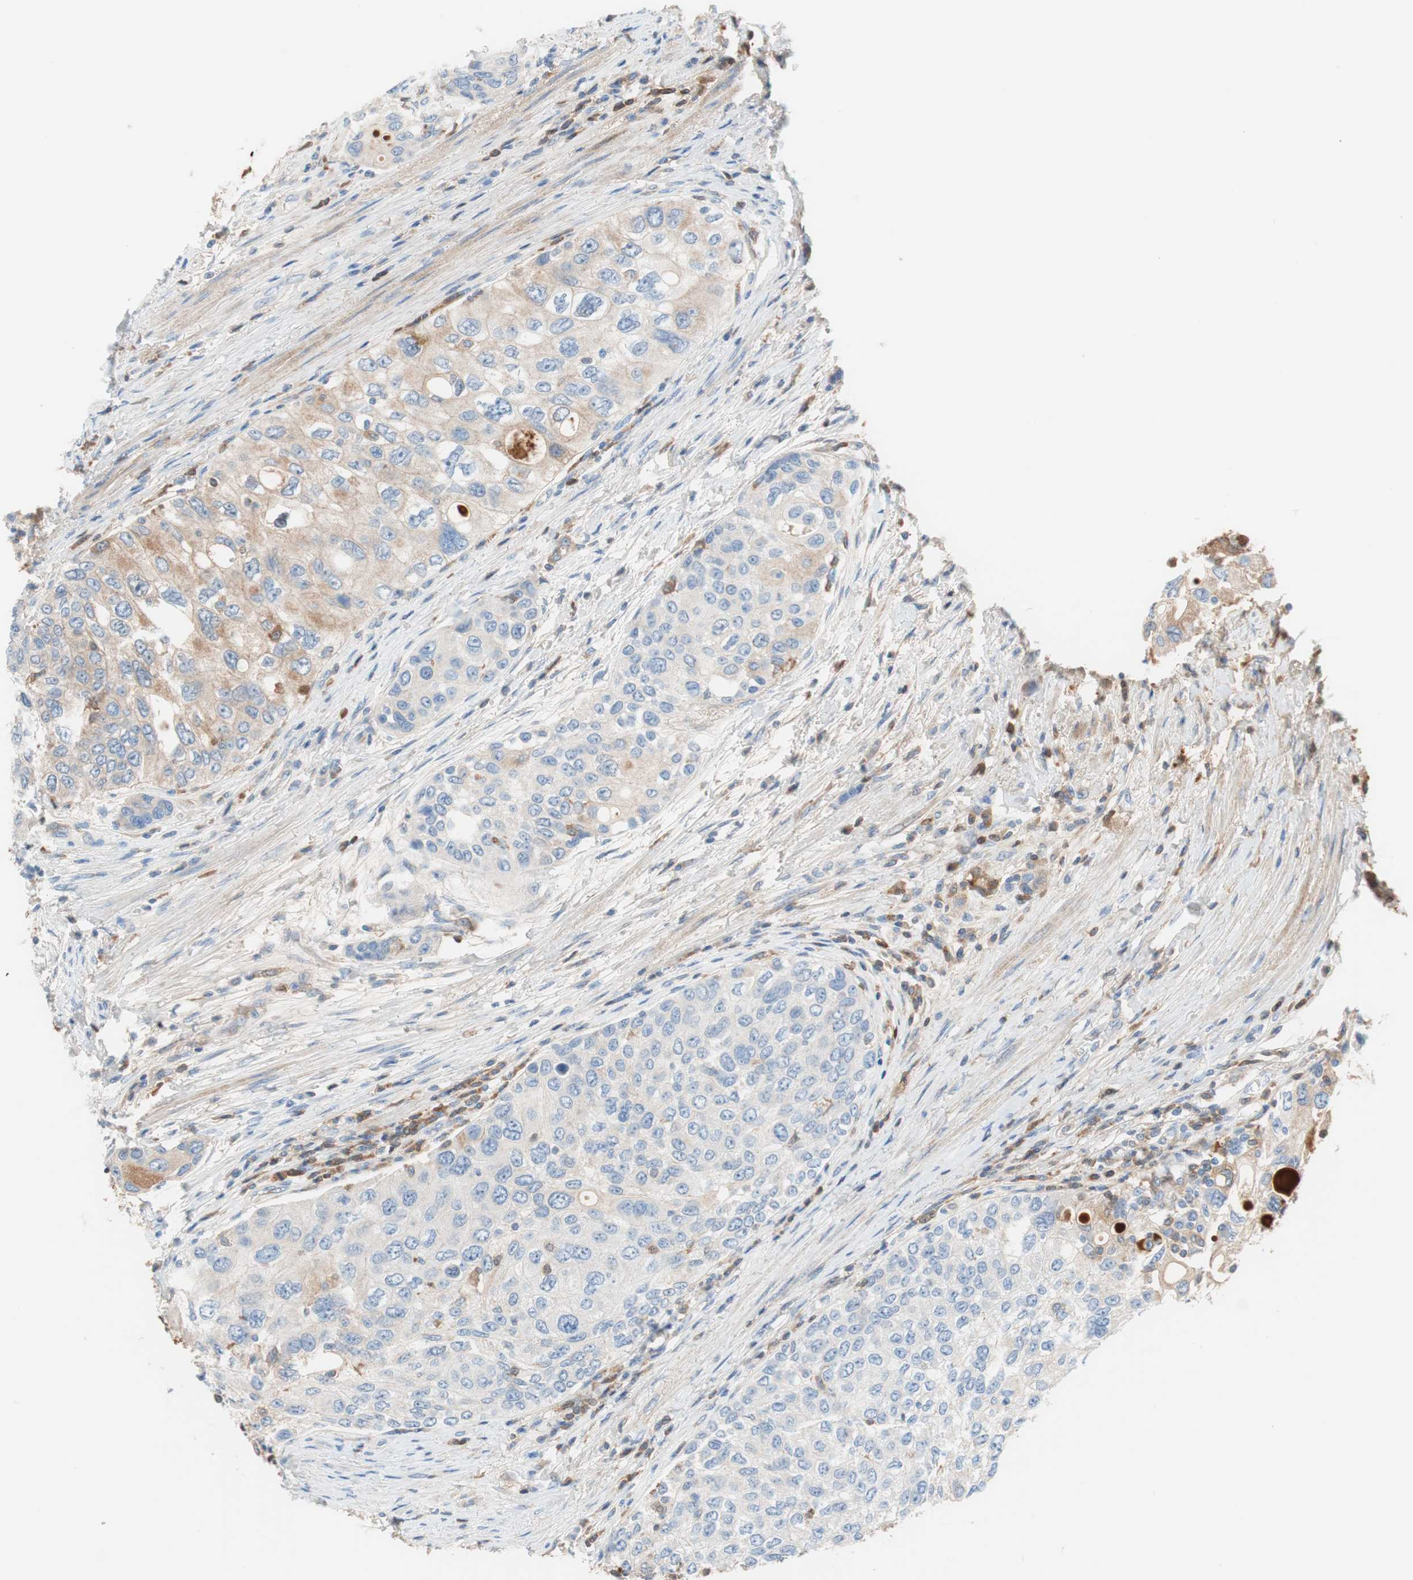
{"staining": {"intensity": "weak", "quantity": "25%-75%", "location": "cytoplasmic/membranous"}, "tissue": "urothelial cancer", "cell_type": "Tumor cells", "image_type": "cancer", "snomed": [{"axis": "morphology", "description": "Urothelial carcinoma, High grade"}, {"axis": "topography", "description": "Urinary bladder"}], "caption": "This is an image of IHC staining of urothelial cancer, which shows weak staining in the cytoplasmic/membranous of tumor cells.", "gene": "RBP4", "patient": {"sex": "female", "age": 56}}